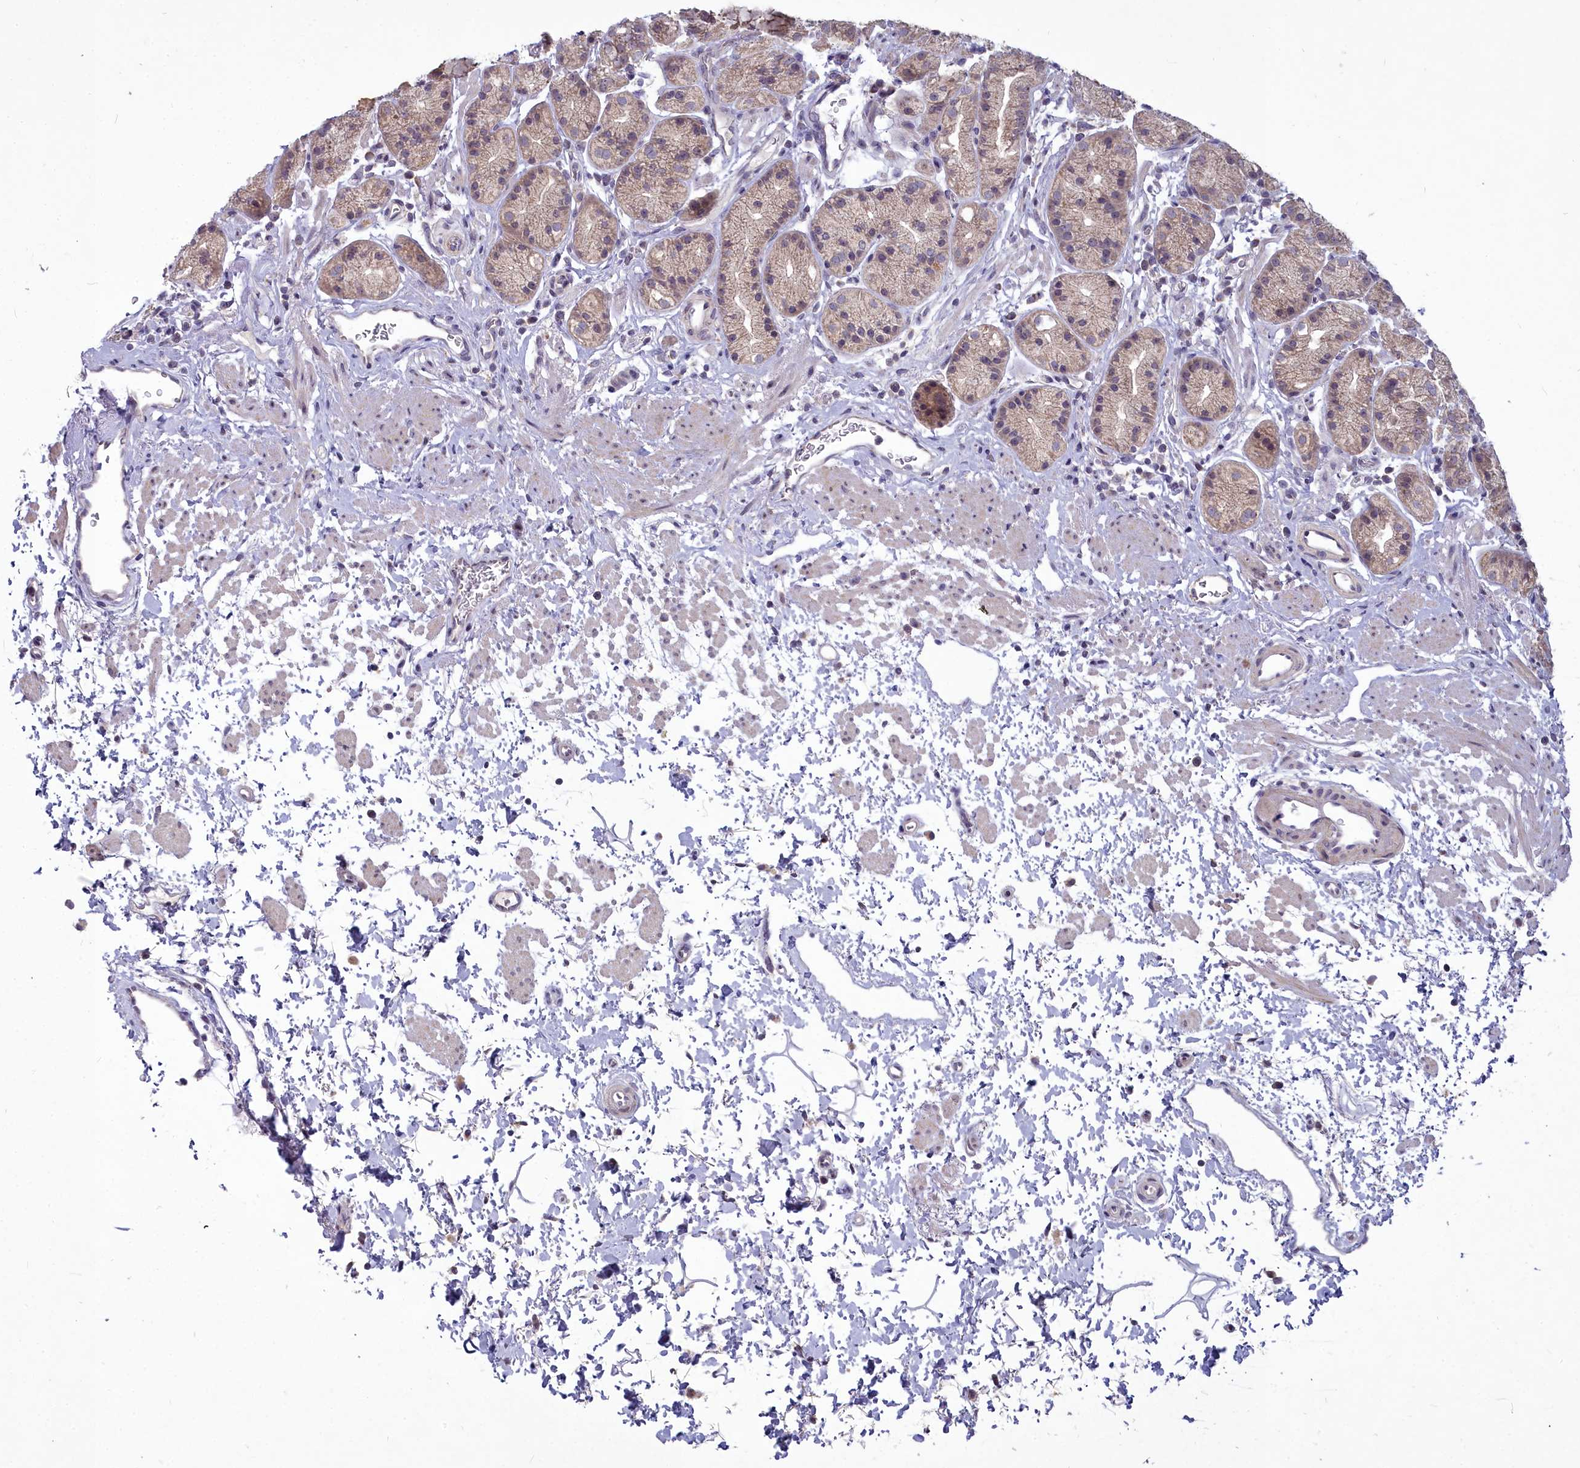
{"staining": {"intensity": "moderate", "quantity": ">75%", "location": "cytoplasmic/membranous"}, "tissue": "stomach", "cell_type": "Glandular cells", "image_type": "normal", "snomed": [{"axis": "morphology", "description": "Normal tissue, NOS"}, {"axis": "topography", "description": "Stomach"}], "caption": "Glandular cells reveal moderate cytoplasmic/membranous expression in about >75% of cells in unremarkable stomach.", "gene": "MICU2", "patient": {"sex": "male", "age": 63}}